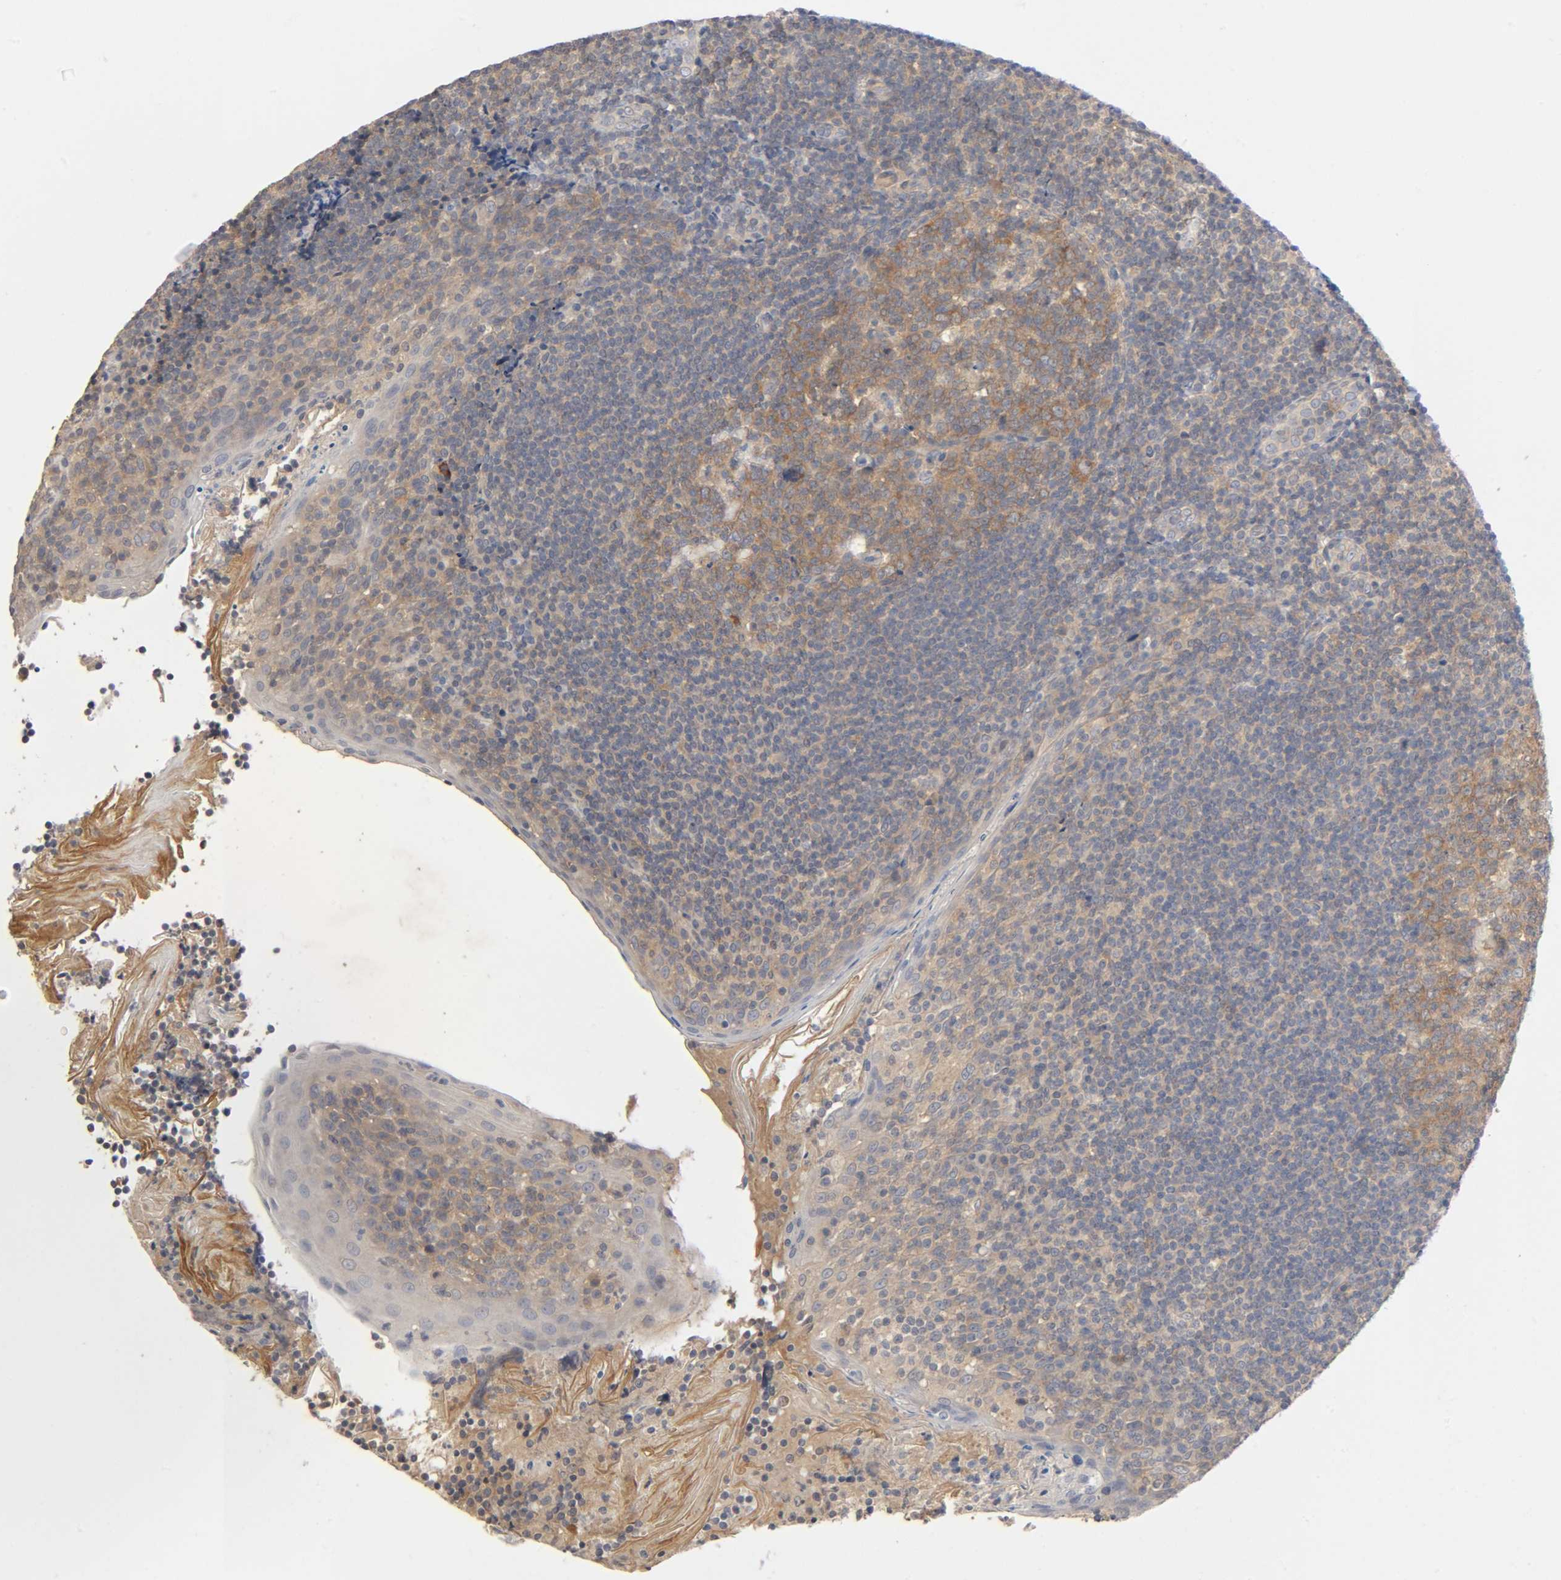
{"staining": {"intensity": "moderate", "quantity": ">75%", "location": "cytoplasmic/membranous"}, "tissue": "tonsil", "cell_type": "Germinal center cells", "image_type": "normal", "snomed": [{"axis": "morphology", "description": "Normal tissue, NOS"}, {"axis": "topography", "description": "Tonsil"}], "caption": "An IHC micrograph of benign tissue is shown. Protein staining in brown labels moderate cytoplasmic/membranous positivity in tonsil within germinal center cells.", "gene": "CPB2", "patient": {"sex": "male", "age": 31}}